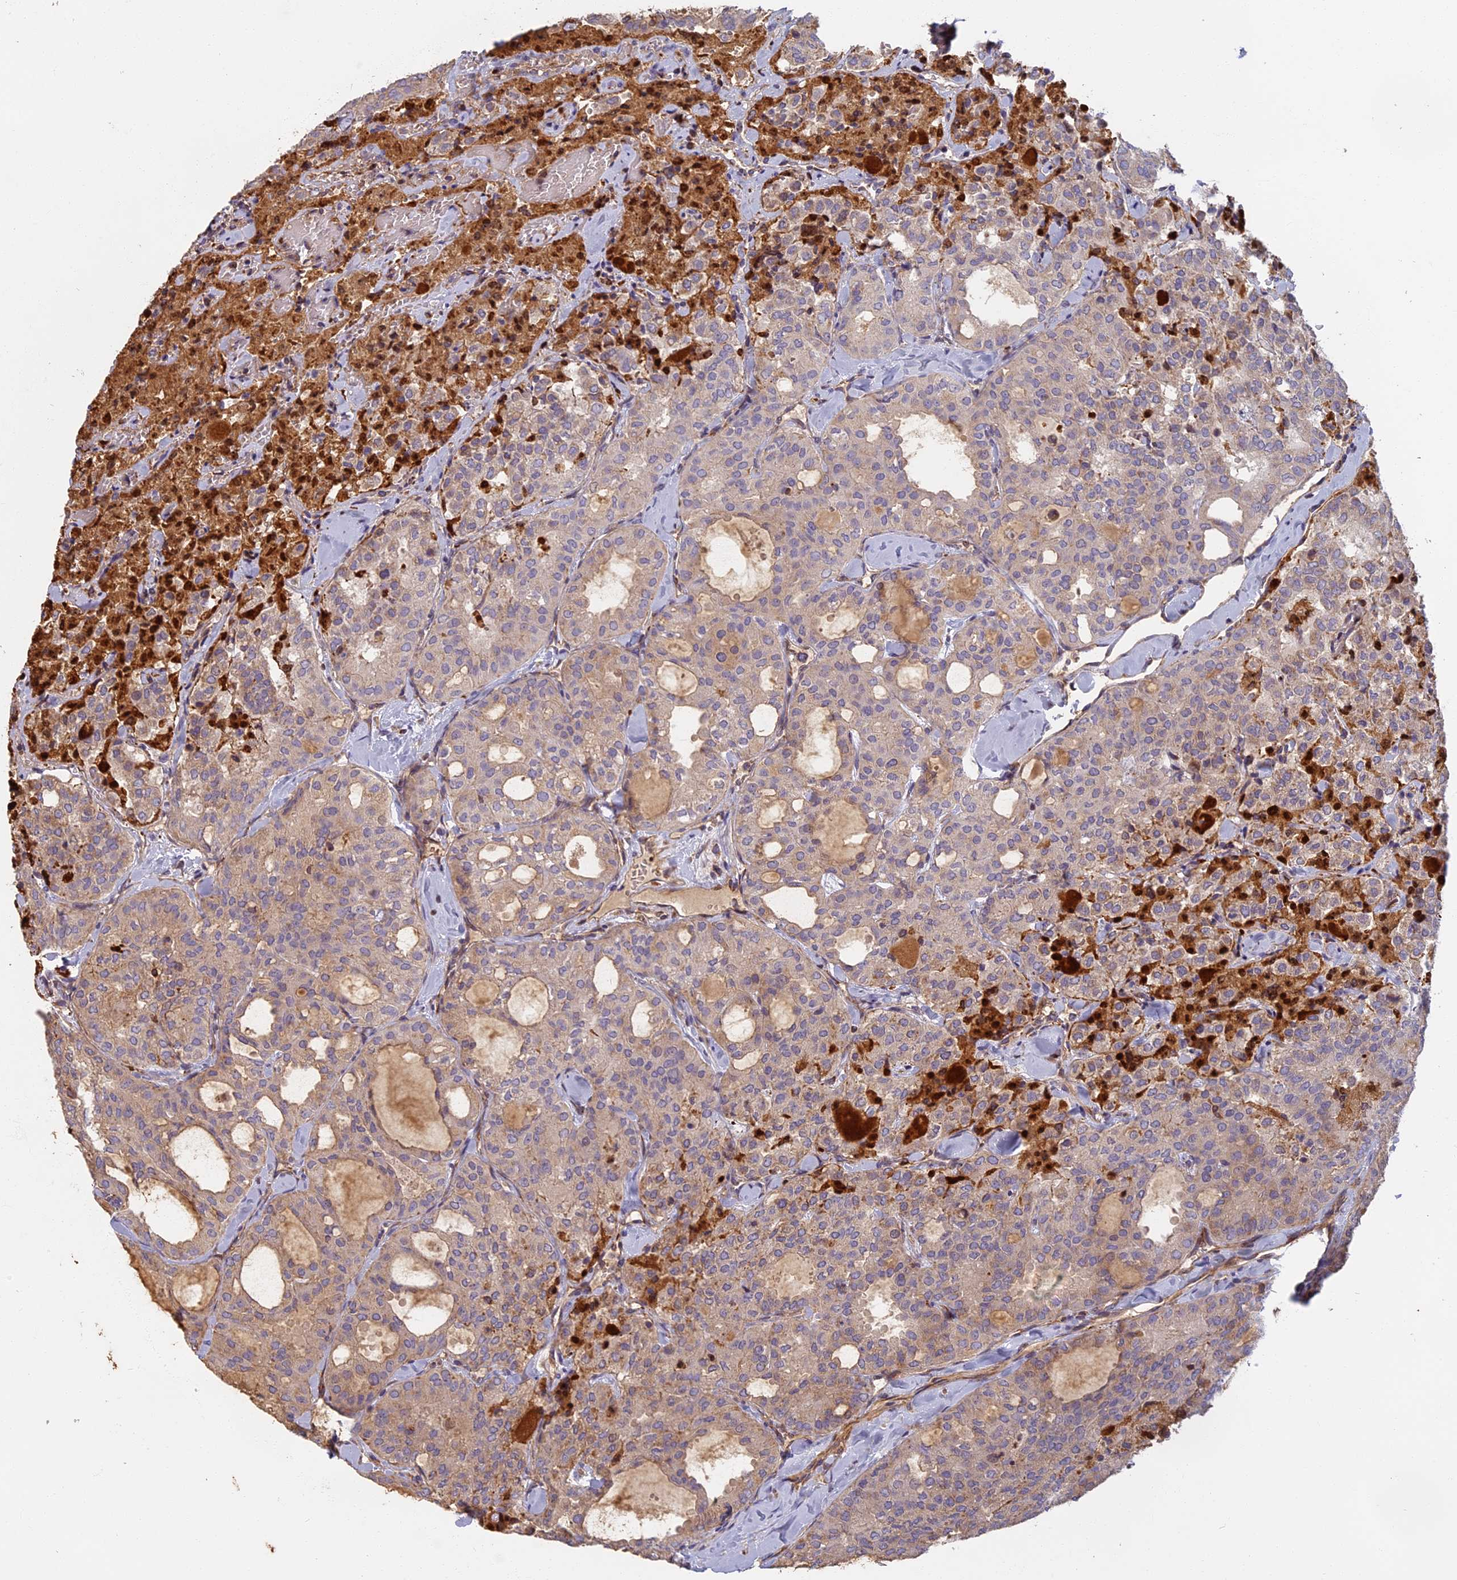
{"staining": {"intensity": "weak", "quantity": "<25%", "location": "cytoplasmic/membranous"}, "tissue": "thyroid cancer", "cell_type": "Tumor cells", "image_type": "cancer", "snomed": [{"axis": "morphology", "description": "Follicular adenoma carcinoma, NOS"}, {"axis": "topography", "description": "Thyroid gland"}], "caption": "Immunohistochemistry histopathology image of neoplastic tissue: human thyroid cancer stained with DAB (3,3'-diaminobenzidine) reveals no significant protein positivity in tumor cells.", "gene": "EDAR", "patient": {"sex": "male", "age": 75}}